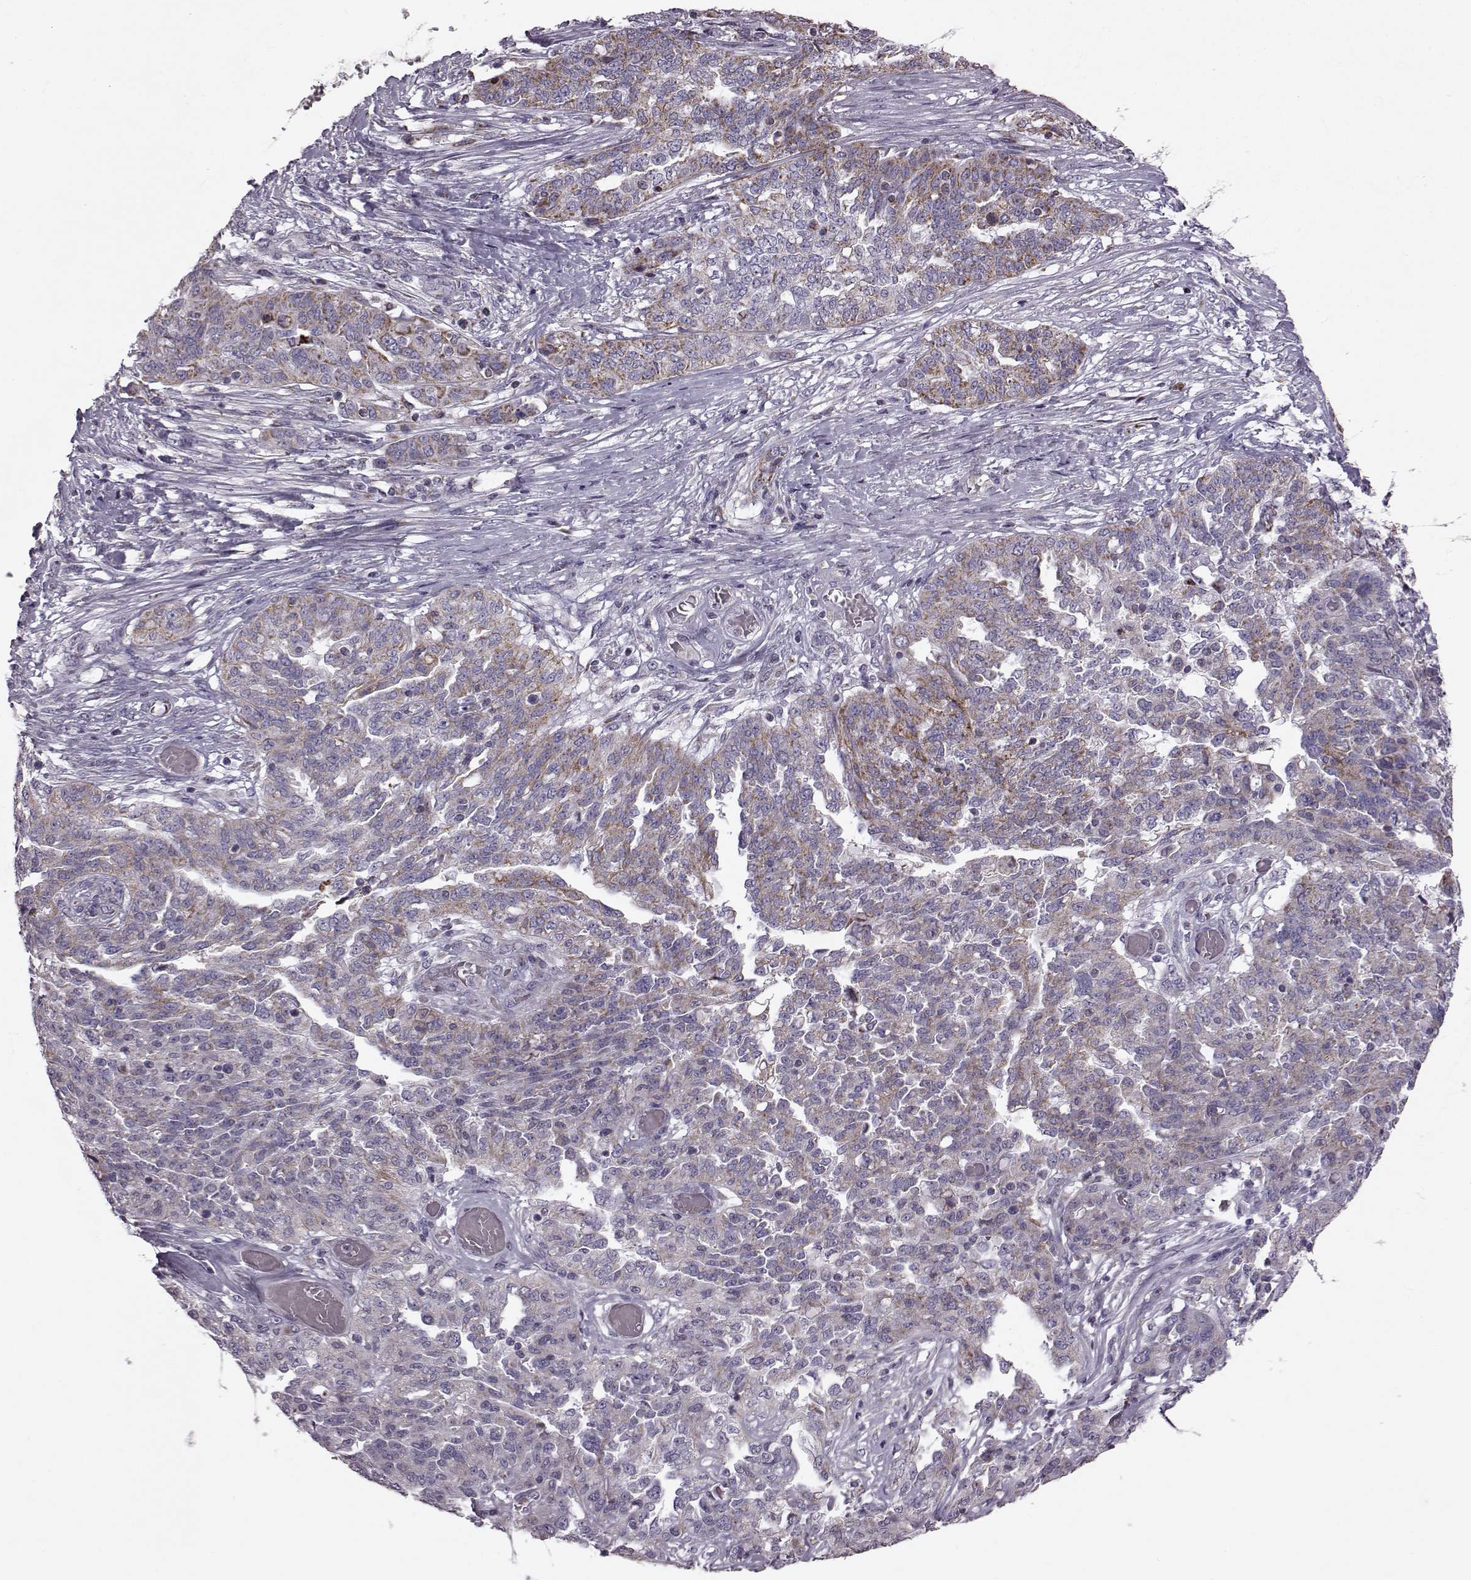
{"staining": {"intensity": "moderate", "quantity": ">75%", "location": "cytoplasmic/membranous"}, "tissue": "ovarian cancer", "cell_type": "Tumor cells", "image_type": "cancer", "snomed": [{"axis": "morphology", "description": "Cystadenocarcinoma, serous, NOS"}, {"axis": "topography", "description": "Ovary"}], "caption": "Ovarian serous cystadenocarcinoma stained with DAB immunohistochemistry displays medium levels of moderate cytoplasmic/membranous staining in approximately >75% of tumor cells.", "gene": "ATP5MF", "patient": {"sex": "female", "age": 67}}